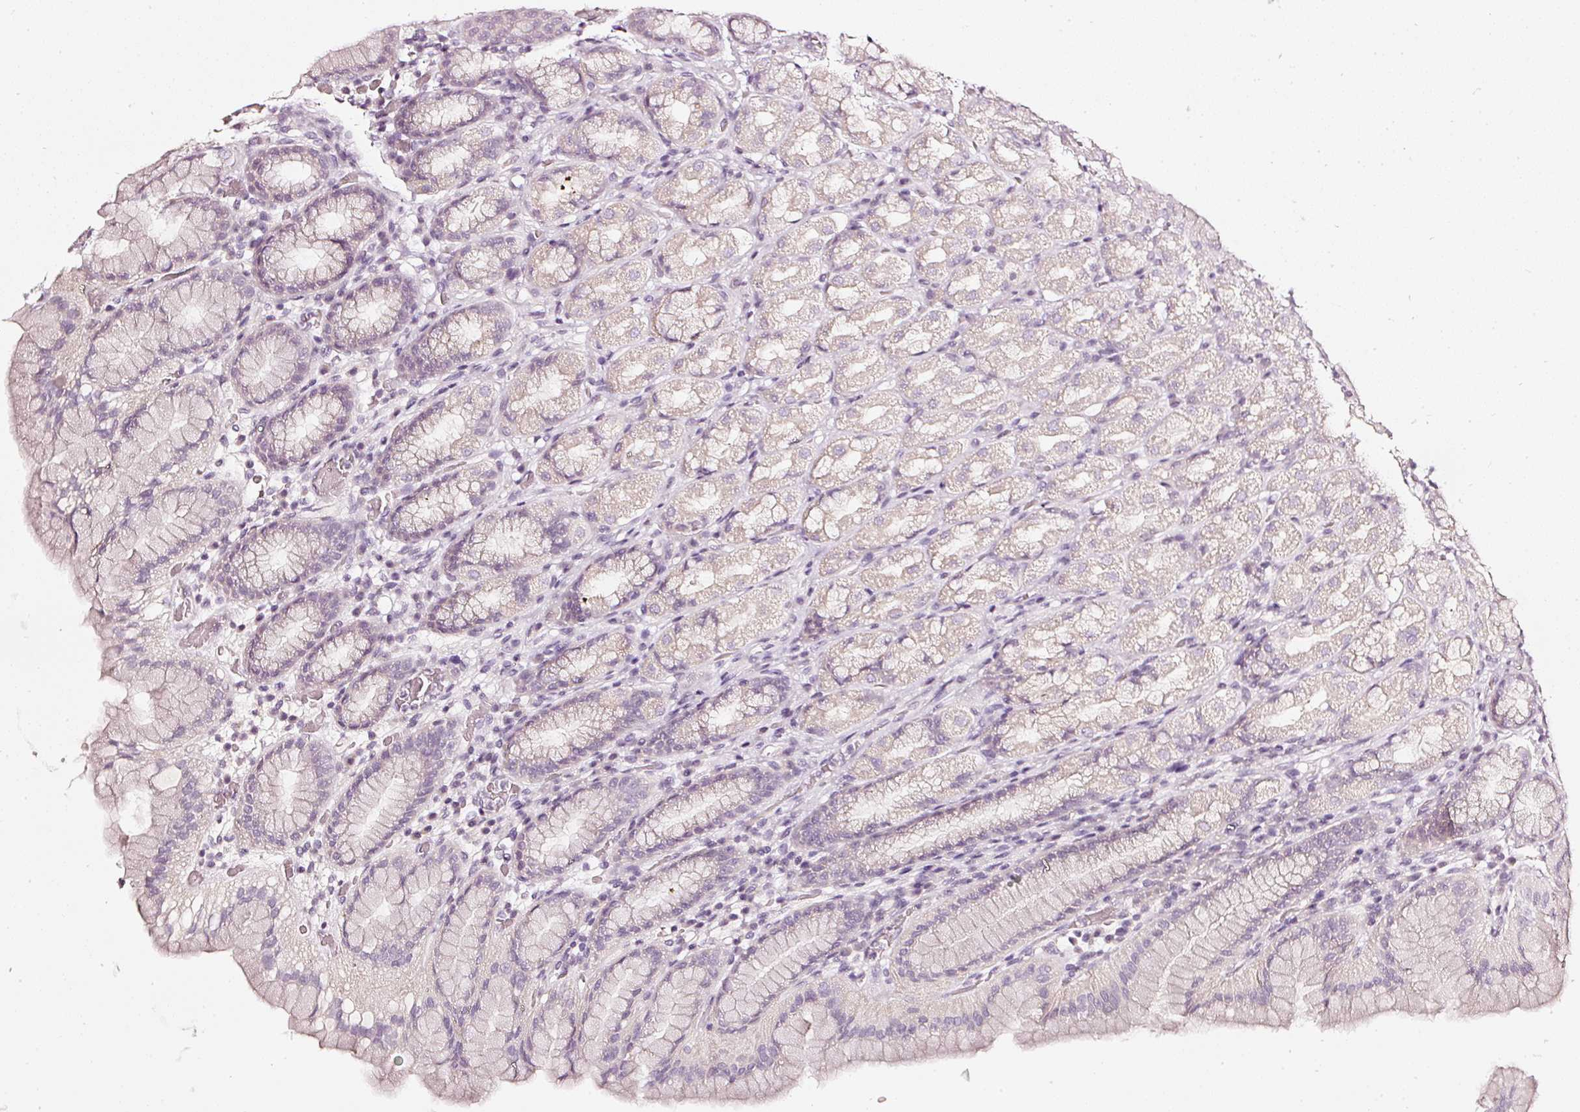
{"staining": {"intensity": "negative", "quantity": "none", "location": "none"}, "tissue": "stomach", "cell_type": "Glandular cells", "image_type": "normal", "snomed": [{"axis": "morphology", "description": "Normal tissue, NOS"}, {"axis": "topography", "description": "Stomach, upper"}, {"axis": "topography", "description": "Stomach"}], "caption": "Immunohistochemical staining of unremarkable human stomach exhibits no significant positivity in glandular cells.", "gene": "CNP", "patient": {"sex": "male", "age": 68}}